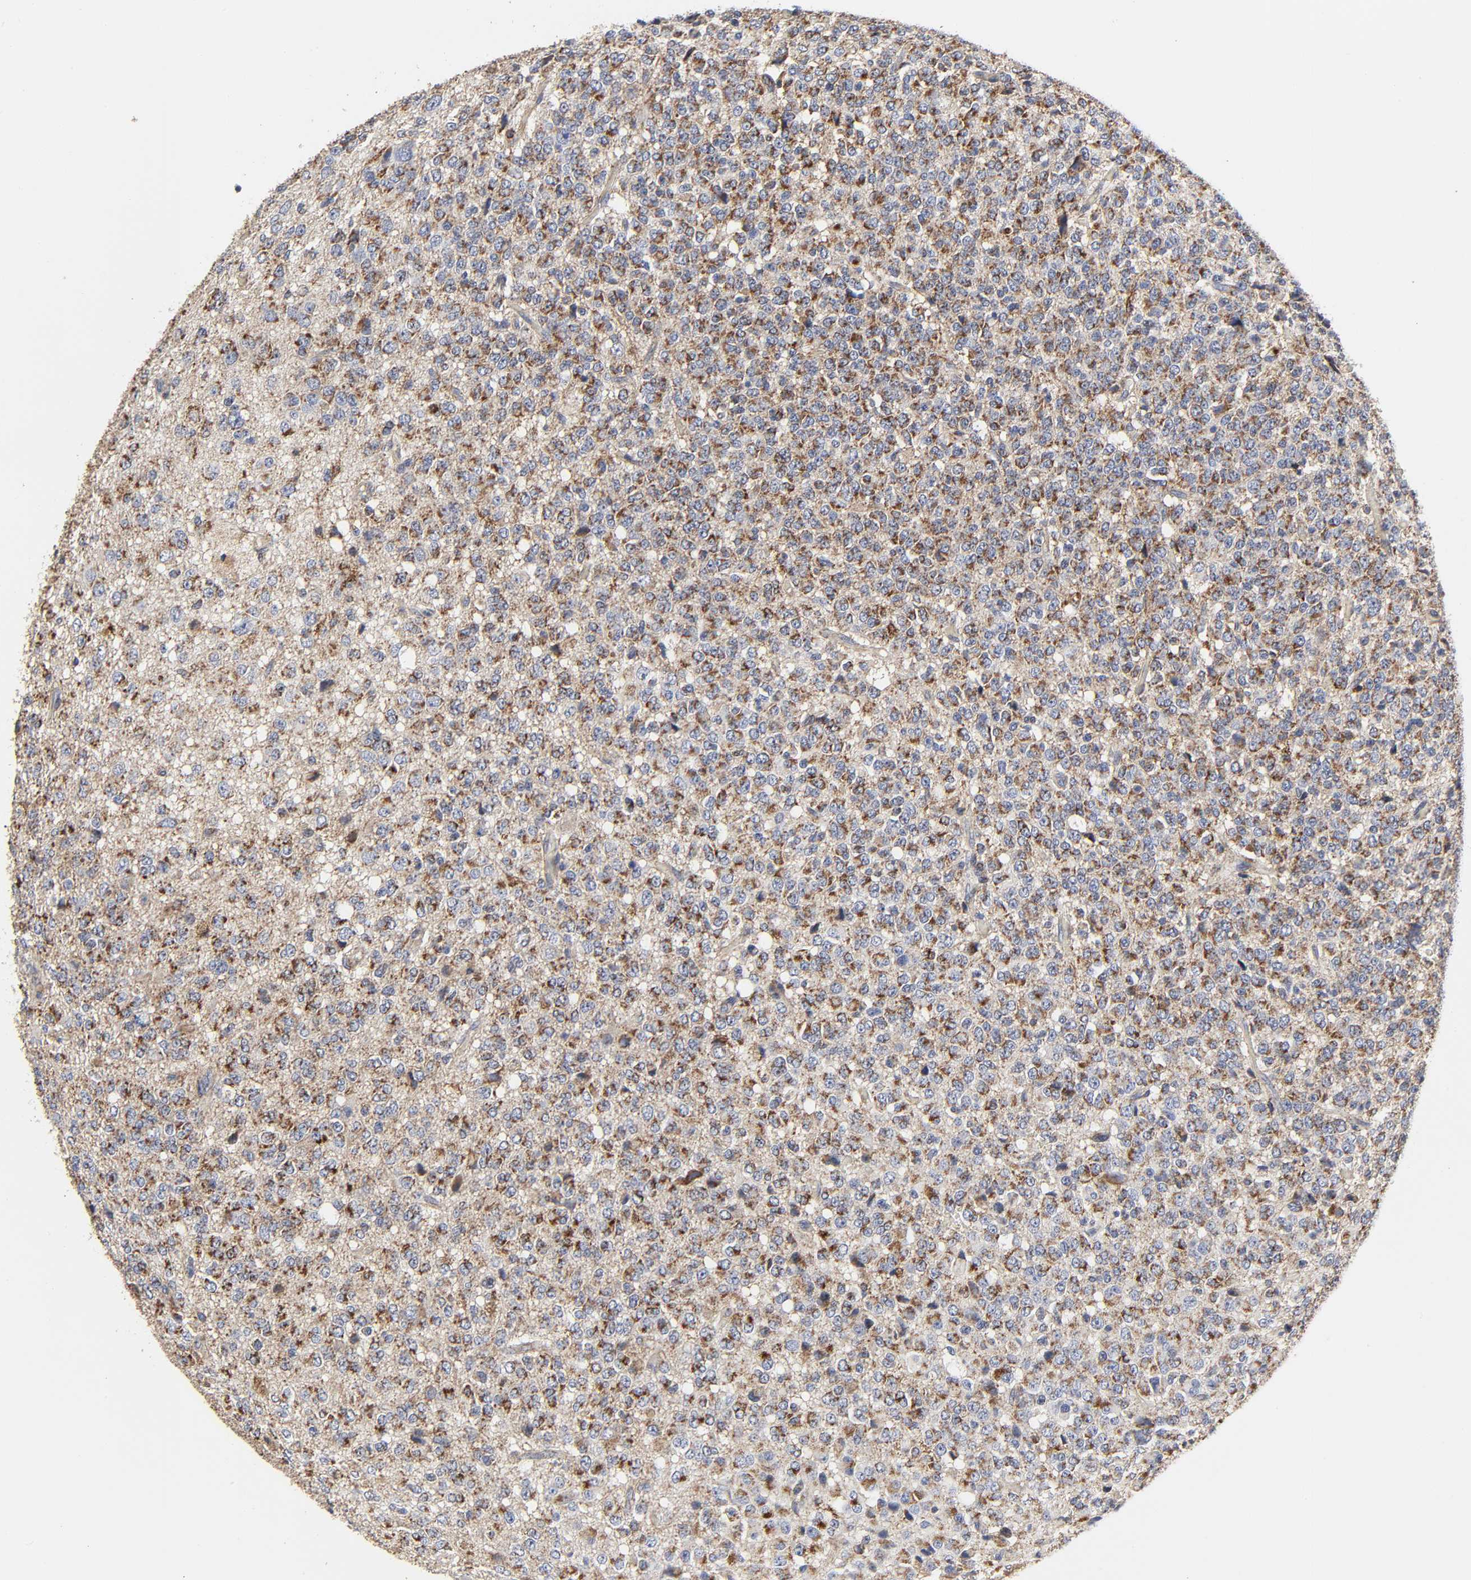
{"staining": {"intensity": "moderate", "quantity": ">75%", "location": "cytoplasmic/membranous"}, "tissue": "glioma", "cell_type": "Tumor cells", "image_type": "cancer", "snomed": [{"axis": "morphology", "description": "Glioma, malignant, High grade"}, {"axis": "topography", "description": "pancreas cauda"}], "caption": "Protein expression analysis of human high-grade glioma (malignant) reveals moderate cytoplasmic/membranous positivity in approximately >75% of tumor cells.", "gene": "COX6B1", "patient": {"sex": "male", "age": 60}}